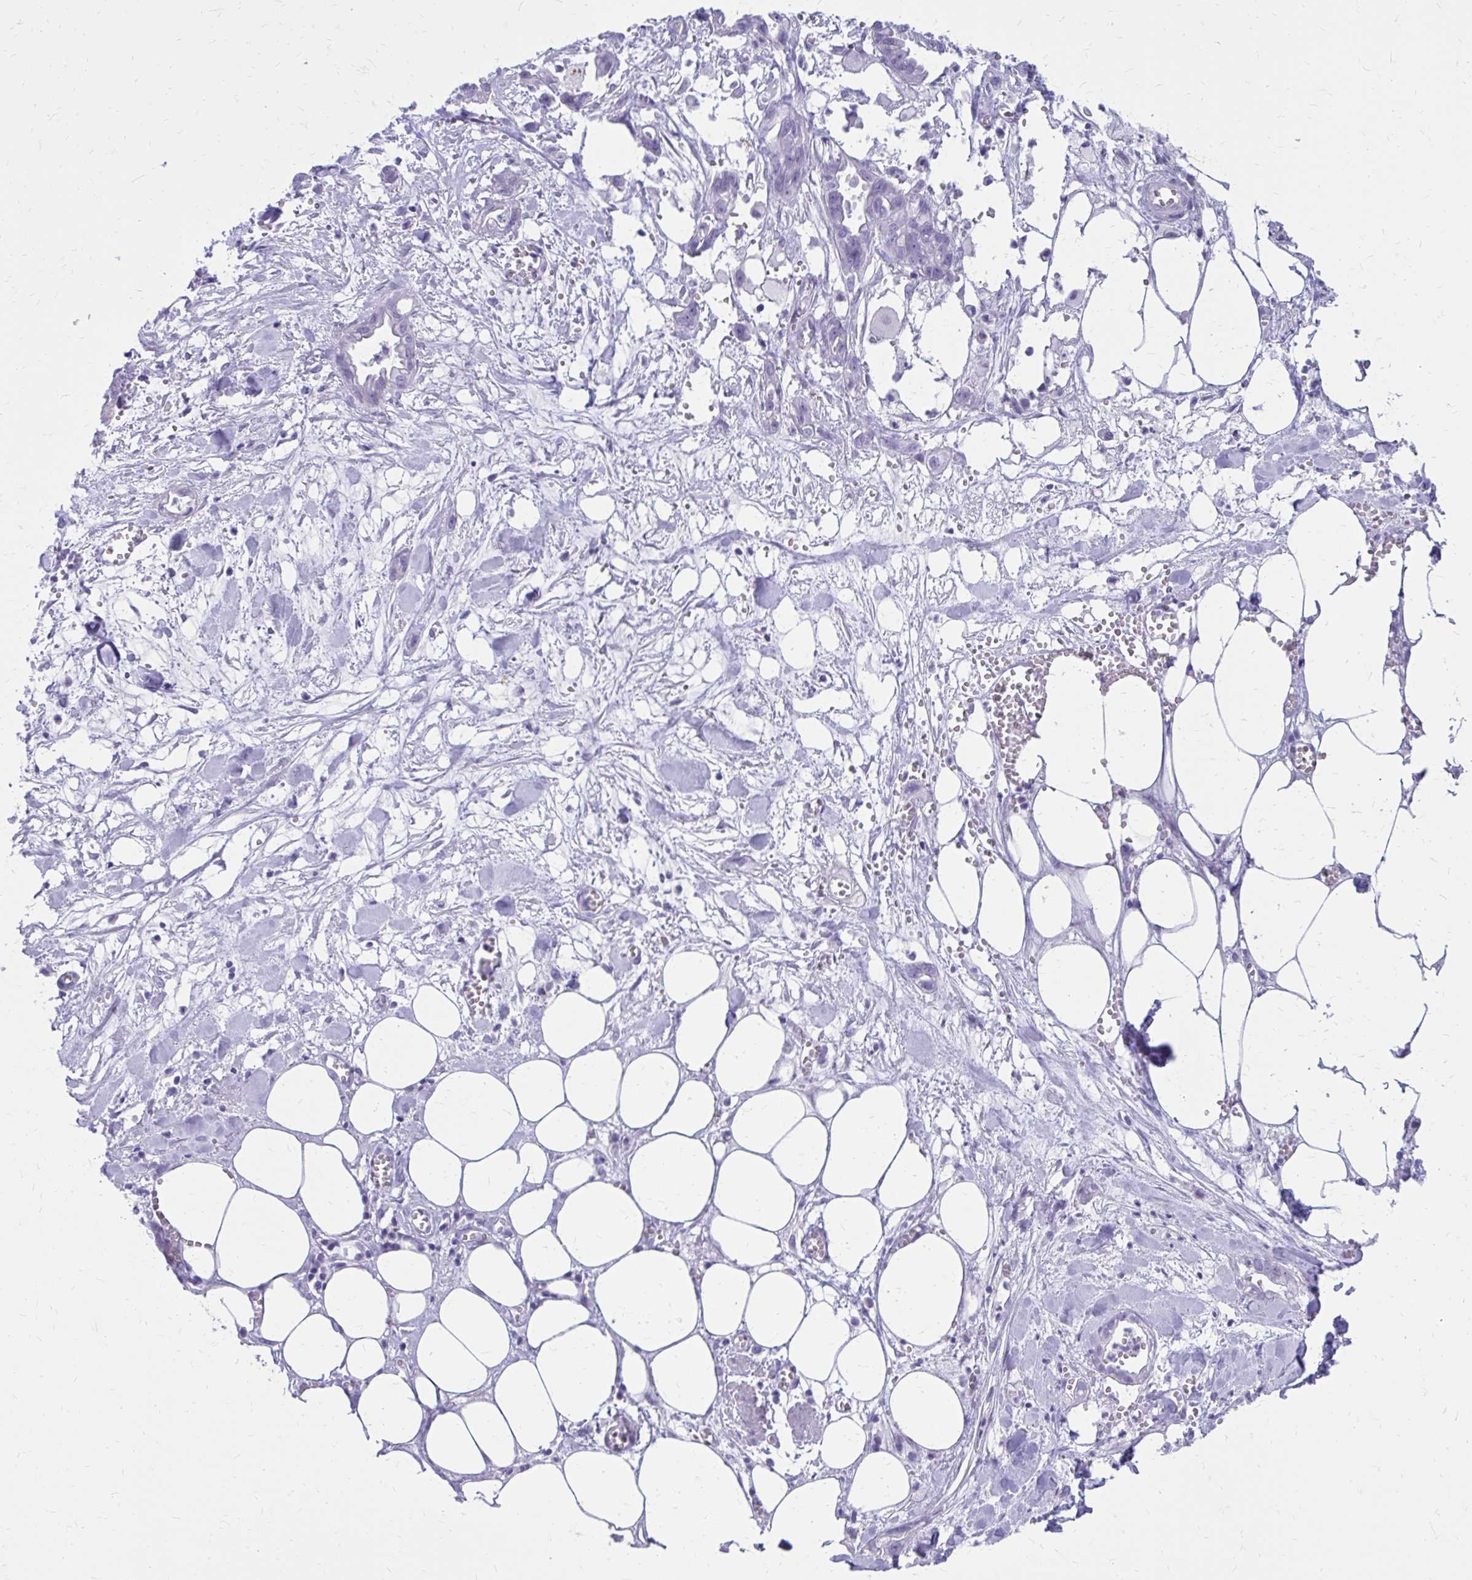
{"staining": {"intensity": "negative", "quantity": "none", "location": "none"}, "tissue": "pancreatic cancer", "cell_type": "Tumor cells", "image_type": "cancer", "snomed": [{"axis": "morphology", "description": "Adenocarcinoma, NOS"}, {"axis": "topography", "description": "Pancreas"}], "caption": "Immunohistochemistry (IHC) micrograph of neoplastic tissue: pancreatic cancer (adenocarcinoma) stained with DAB displays no significant protein positivity in tumor cells.", "gene": "LCN15", "patient": {"sex": "female", "age": 73}}